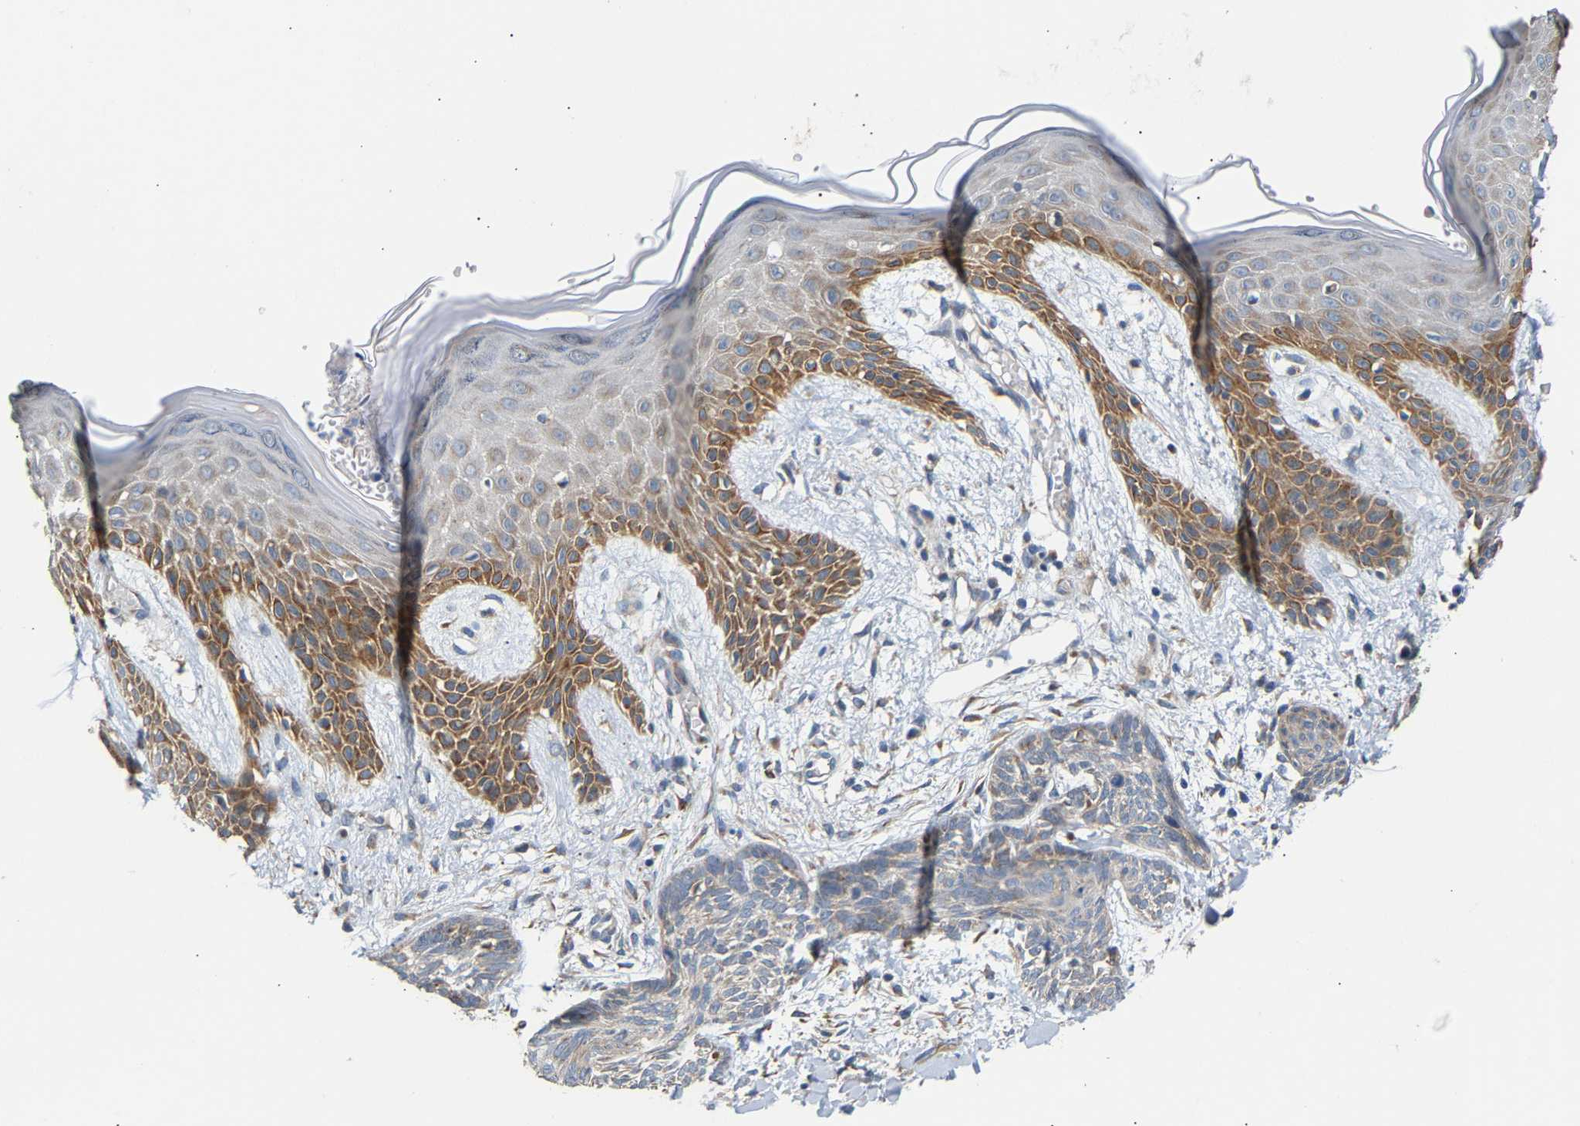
{"staining": {"intensity": "weak", "quantity": "<25%", "location": "cytoplasmic/membranous"}, "tissue": "skin cancer", "cell_type": "Tumor cells", "image_type": "cancer", "snomed": [{"axis": "morphology", "description": "Basal cell carcinoma"}, {"axis": "topography", "description": "Skin"}], "caption": "Immunohistochemistry (IHC) micrograph of neoplastic tissue: skin cancer stained with DAB displays no significant protein positivity in tumor cells.", "gene": "TMEM168", "patient": {"sex": "female", "age": 59}}